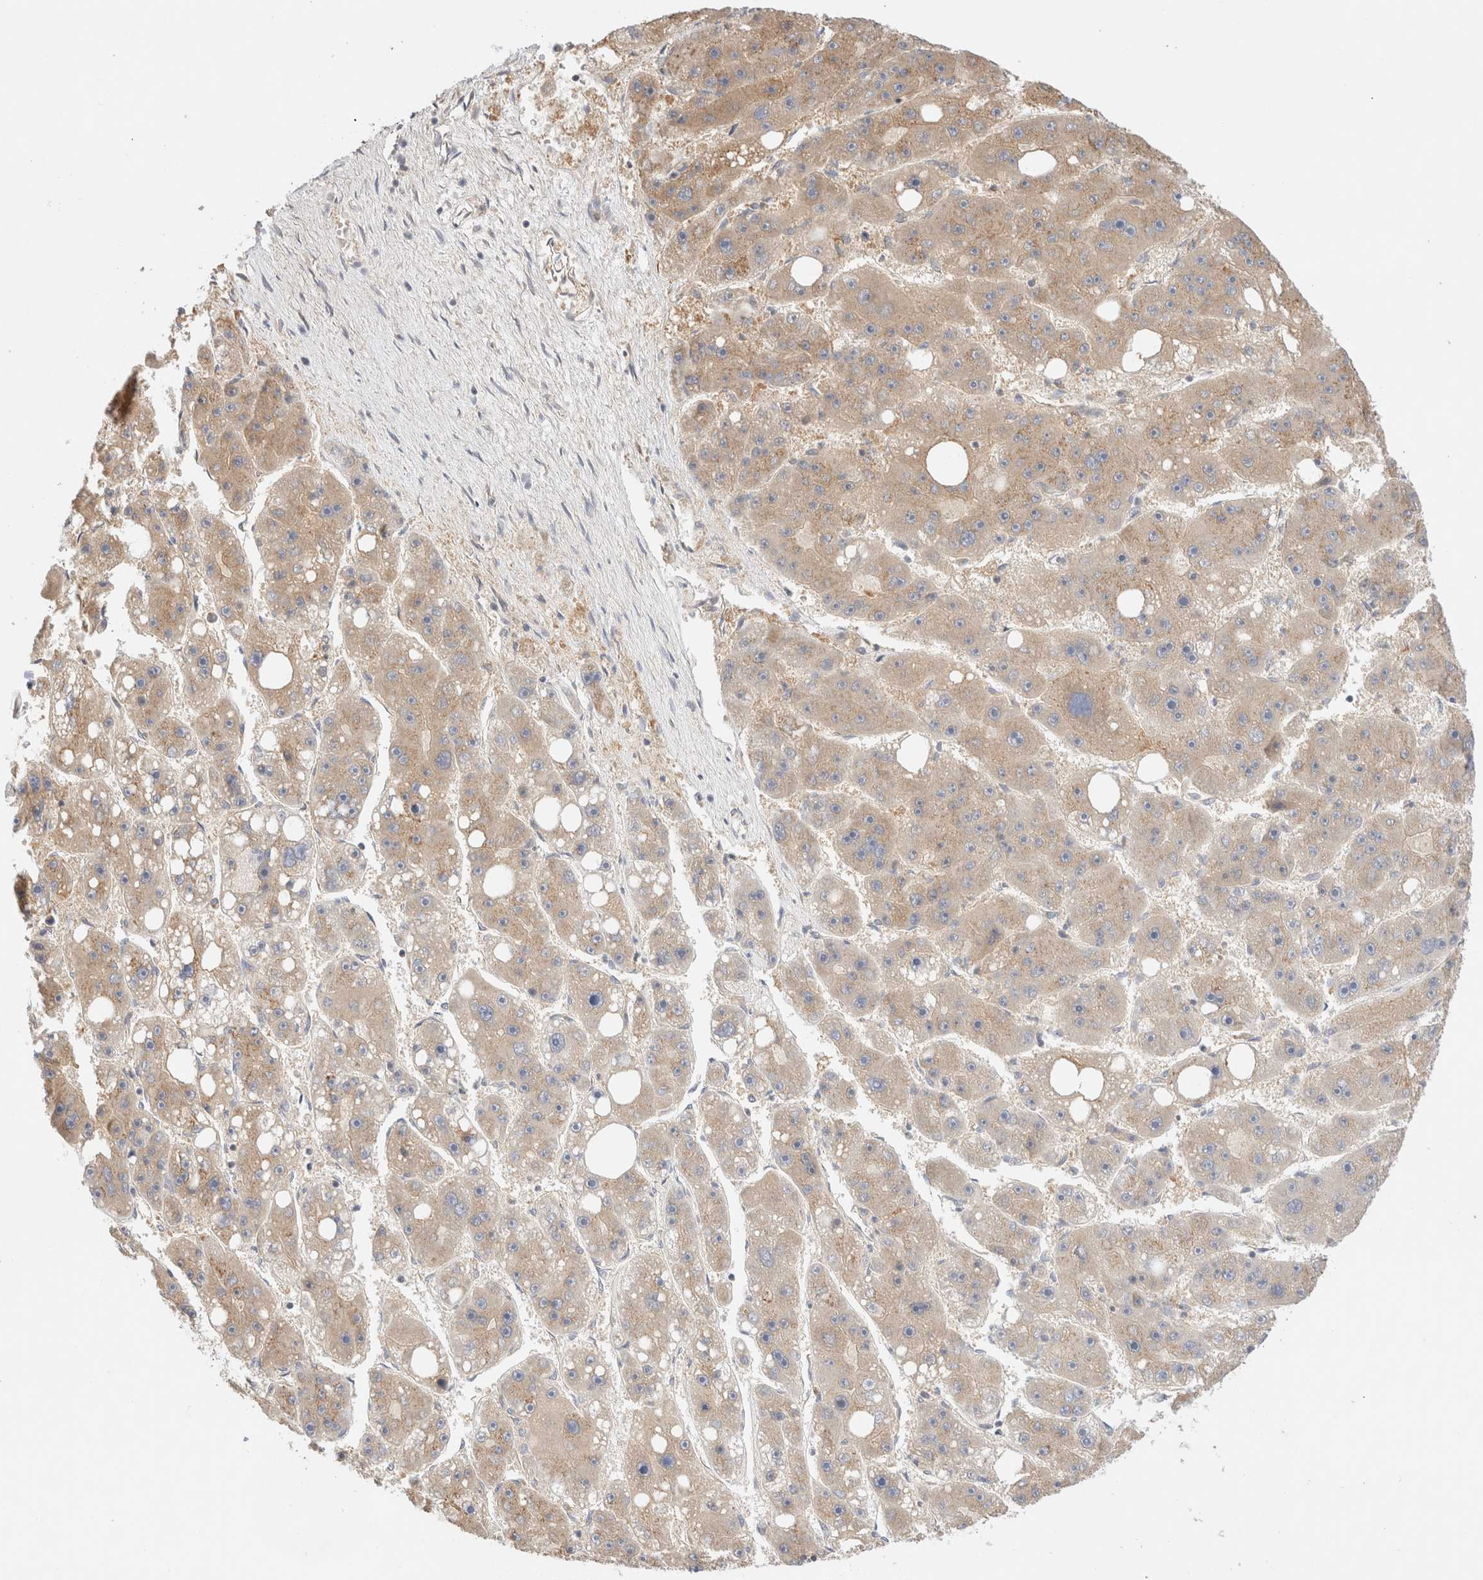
{"staining": {"intensity": "weak", "quantity": "25%-75%", "location": "cytoplasmic/membranous"}, "tissue": "liver cancer", "cell_type": "Tumor cells", "image_type": "cancer", "snomed": [{"axis": "morphology", "description": "Carcinoma, Hepatocellular, NOS"}, {"axis": "topography", "description": "Liver"}], "caption": "A low amount of weak cytoplasmic/membranous staining is identified in about 25%-75% of tumor cells in liver hepatocellular carcinoma tissue.", "gene": "RABEP1", "patient": {"sex": "female", "age": 61}}